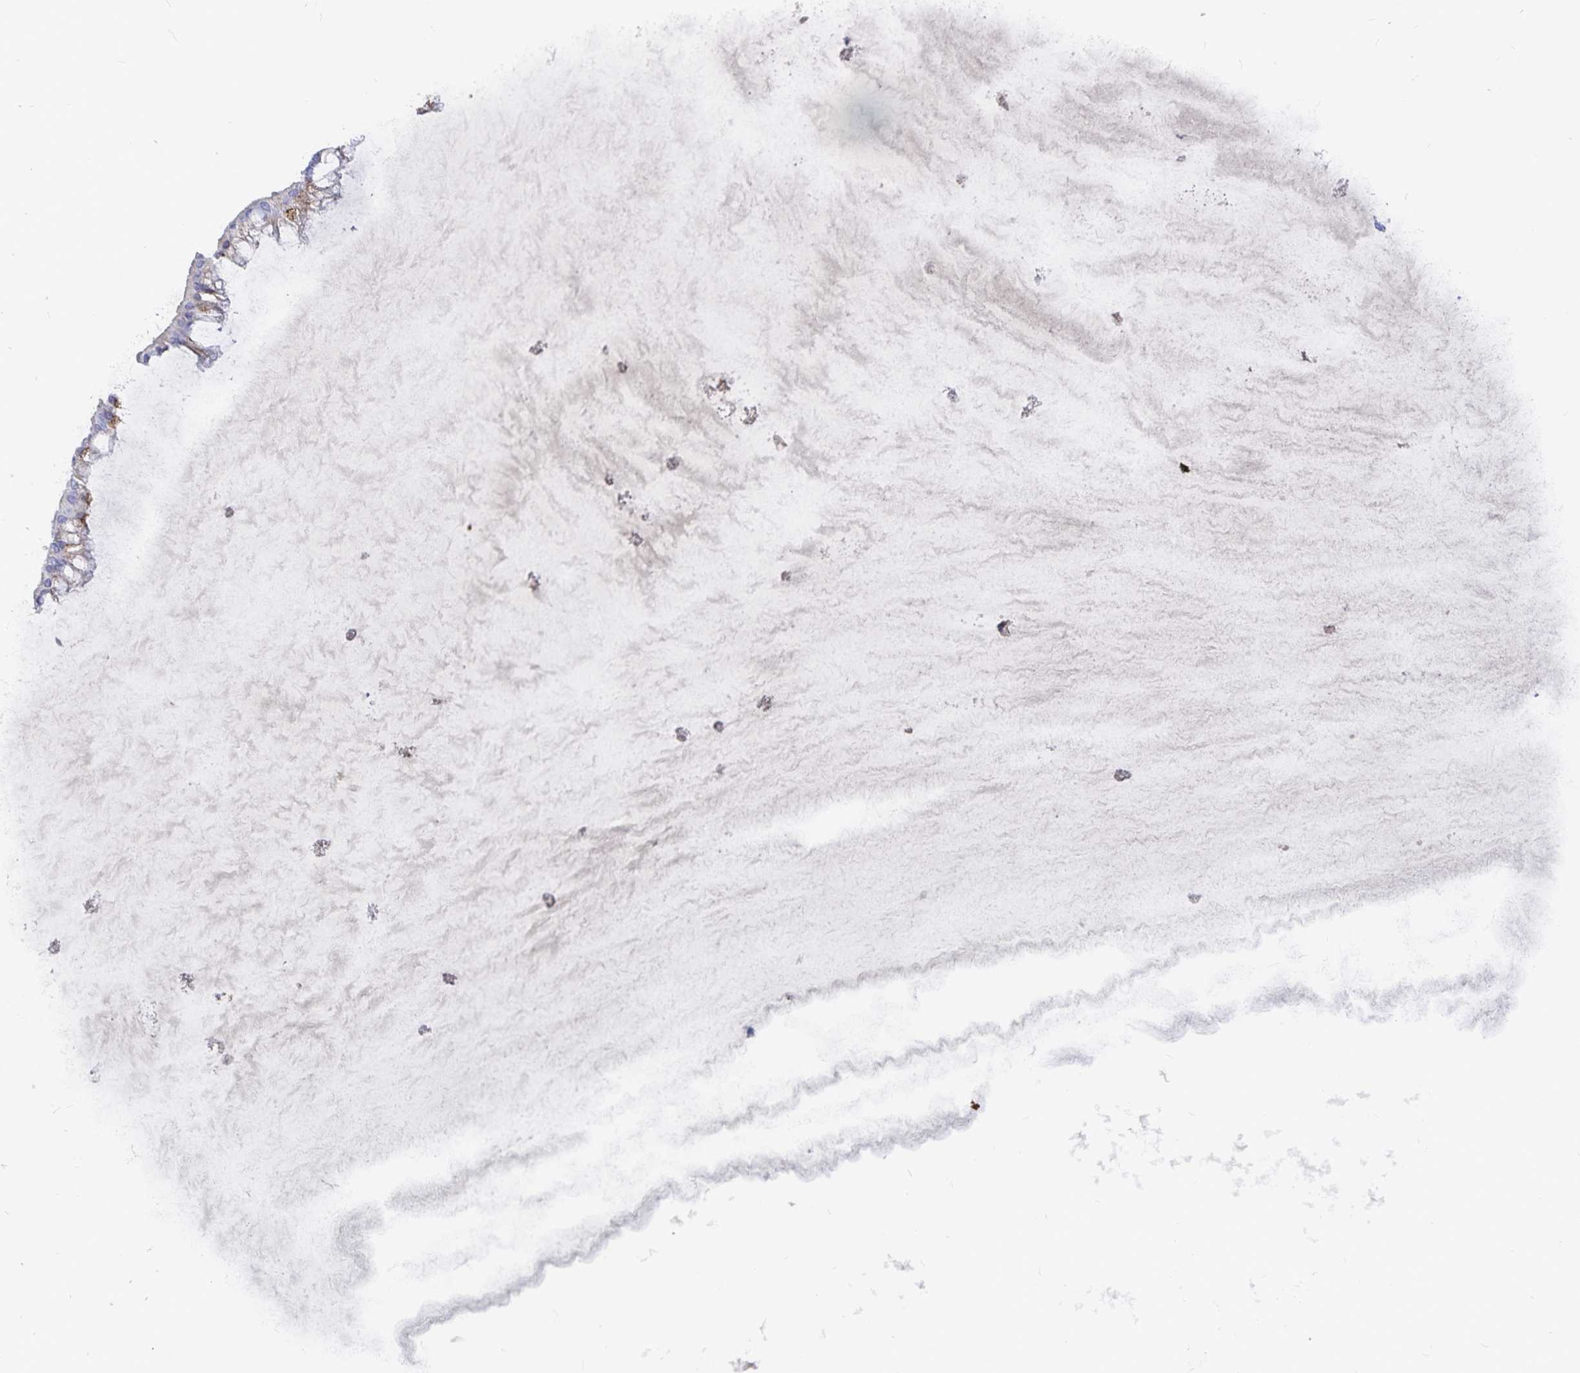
{"staining": {"intensity": "negative", "quantity": "none", "location": "none"}, "tissue": "ovarian cancer", "cell_type": "Tumor cells", "image_type": "cancer", "snomed": [{"axis": "morphology", "description": "Cystadenocarcinoma, mucinous, NOS"}, {"axis": "topography", "description": "Ovary"}], "caption": "A micrograph of ovarian cancer stained for a protein reveals no brown staining in tumor cells. Nuclei are stained in blue.", "gene": "PKHD1", "patient": {"sex": "female", "age": 73}}